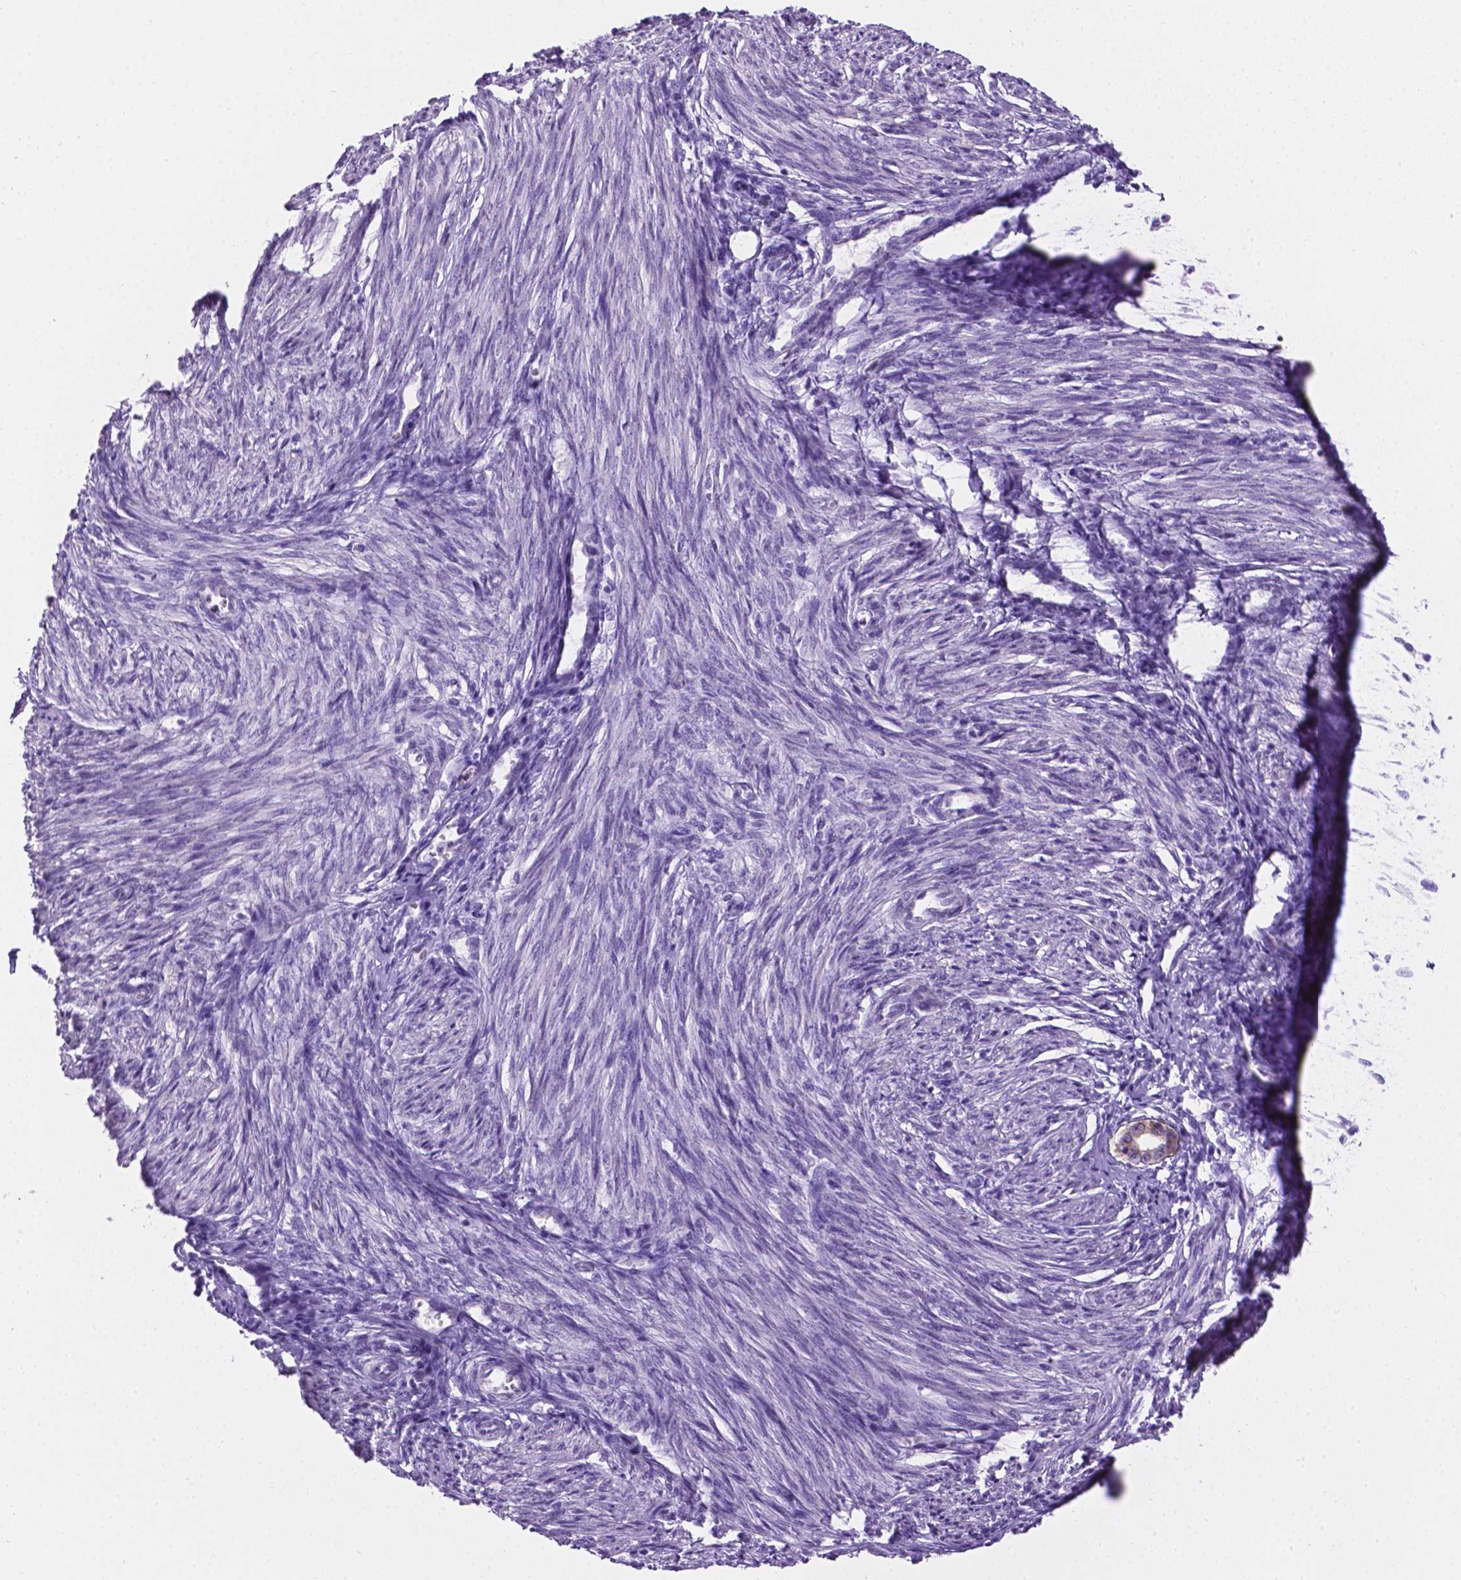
{"staining": {"intensity": "negative", "quantity": "none", "location": "none"}, "tissue": "endometrium", "cell_type": "Cells in endometrial stroma", "image_type": "normal", "snomed": [{"axis": "morphology", "description": "Normal tissue, NOS"}, {"axis": "topography", "description": "Endometrium"}], "caption": "Unremarkable endometrium was stained to show a protein in brown. There is no significant positivity in cells in endometrial stroma. Brightfield microscopy of immunohistochemistry stained with DAB (3,3'-diaminobenzidine) (brown) and hematoxylin (blue), captured at high magnification.", "gene": "TACSTD2", "patient": {"sex": "female", "age": 50}}